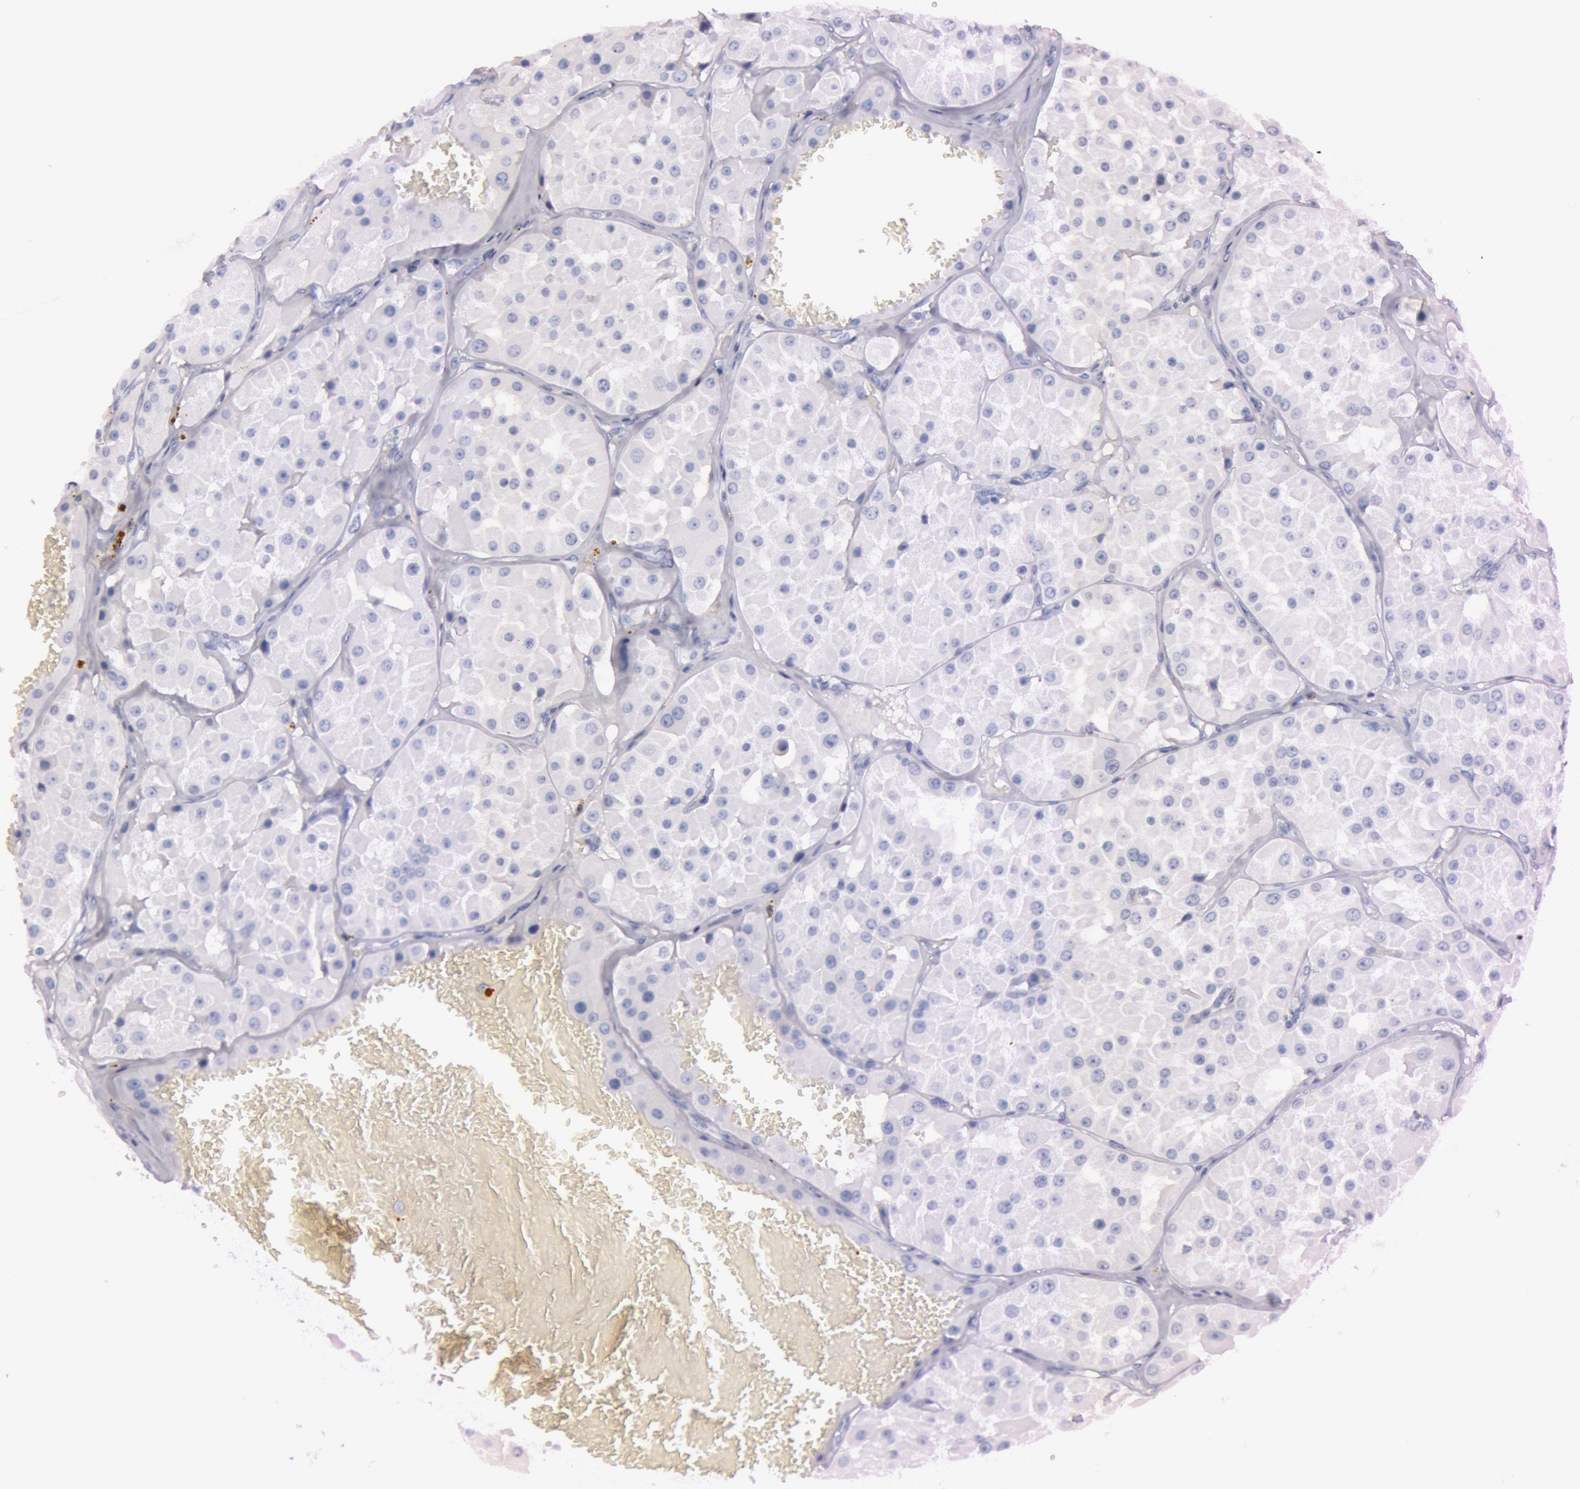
{"staining": {"intensity": "negative", "quantity": "none", "location": "none"}, "tissue": "renal cancer", "cell_type": "Tumor cells", "image_type": "cancer", "snomed": [{"axis": "morphology", "description": "Adenocarcinoma, uncertain malignant potential"}, {"axis": "topography", "description": "Kidney"}], "caption": "Immunohistochemical staining of renal cancer demonstrates no significant positivity in tumor cells.", "gene": "S100A7", "patient": {"sex": "male", "age": 63}}